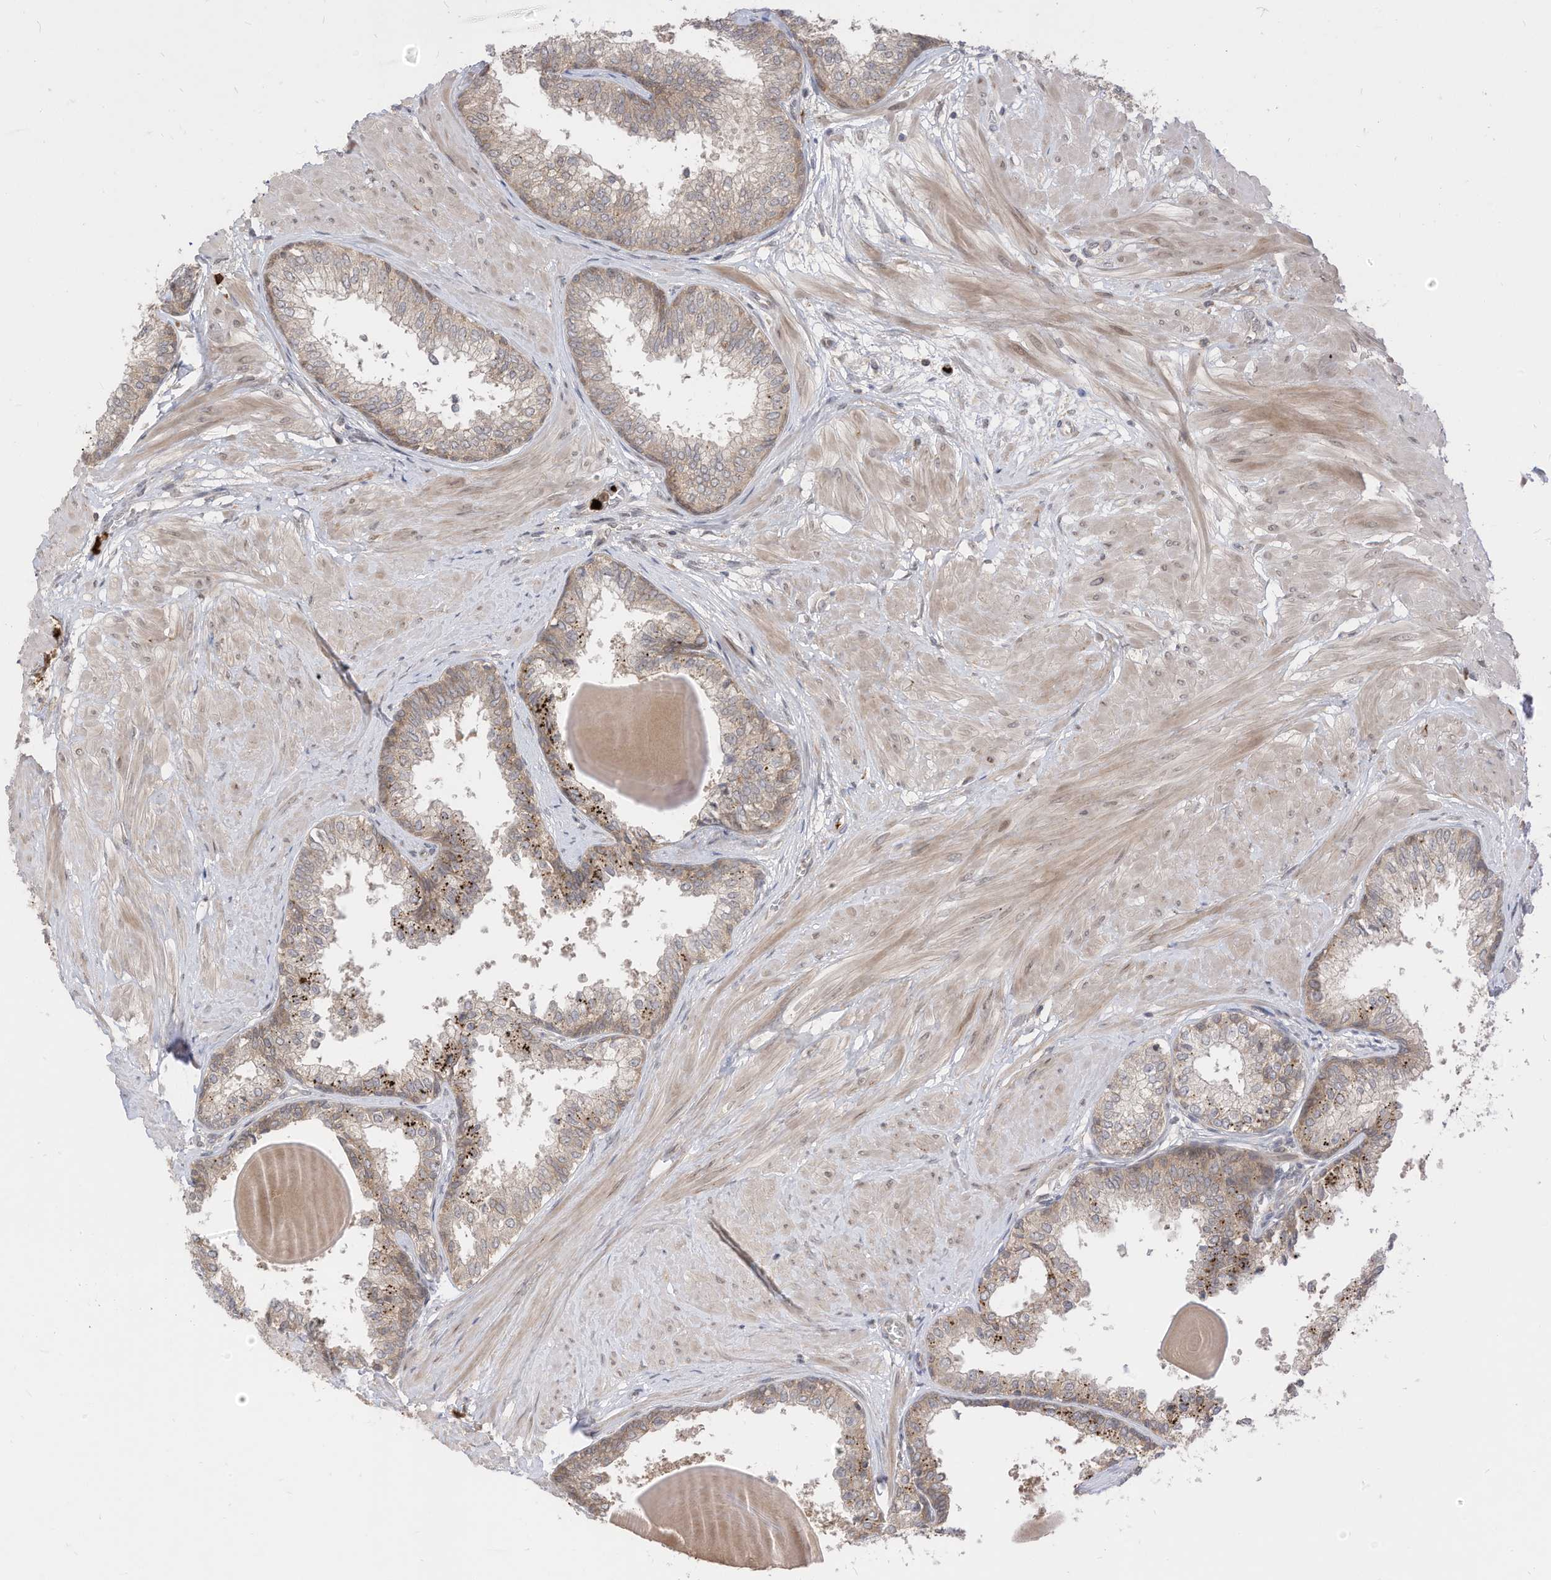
{"staining": {"intensity": "moderate", "quantity": "25%-75%", "location": "cytoplasmic/membranous"}, "tissue": "prostate", "cell_type": "Glandular cells", "image_type": "normal", "snomed": [{"axis": "morphology", "description": "Normal tissue, NOS"}, {"axis": "topography", "description": "Prostate"}], "caption": "Protein staining of benign prostate exhibits moderate cytoplasmic/membranous expression in about 25%-75% of glandular cells.", "gene": "CNKSR1", "patient": {"sex": "male", "age": 48}}